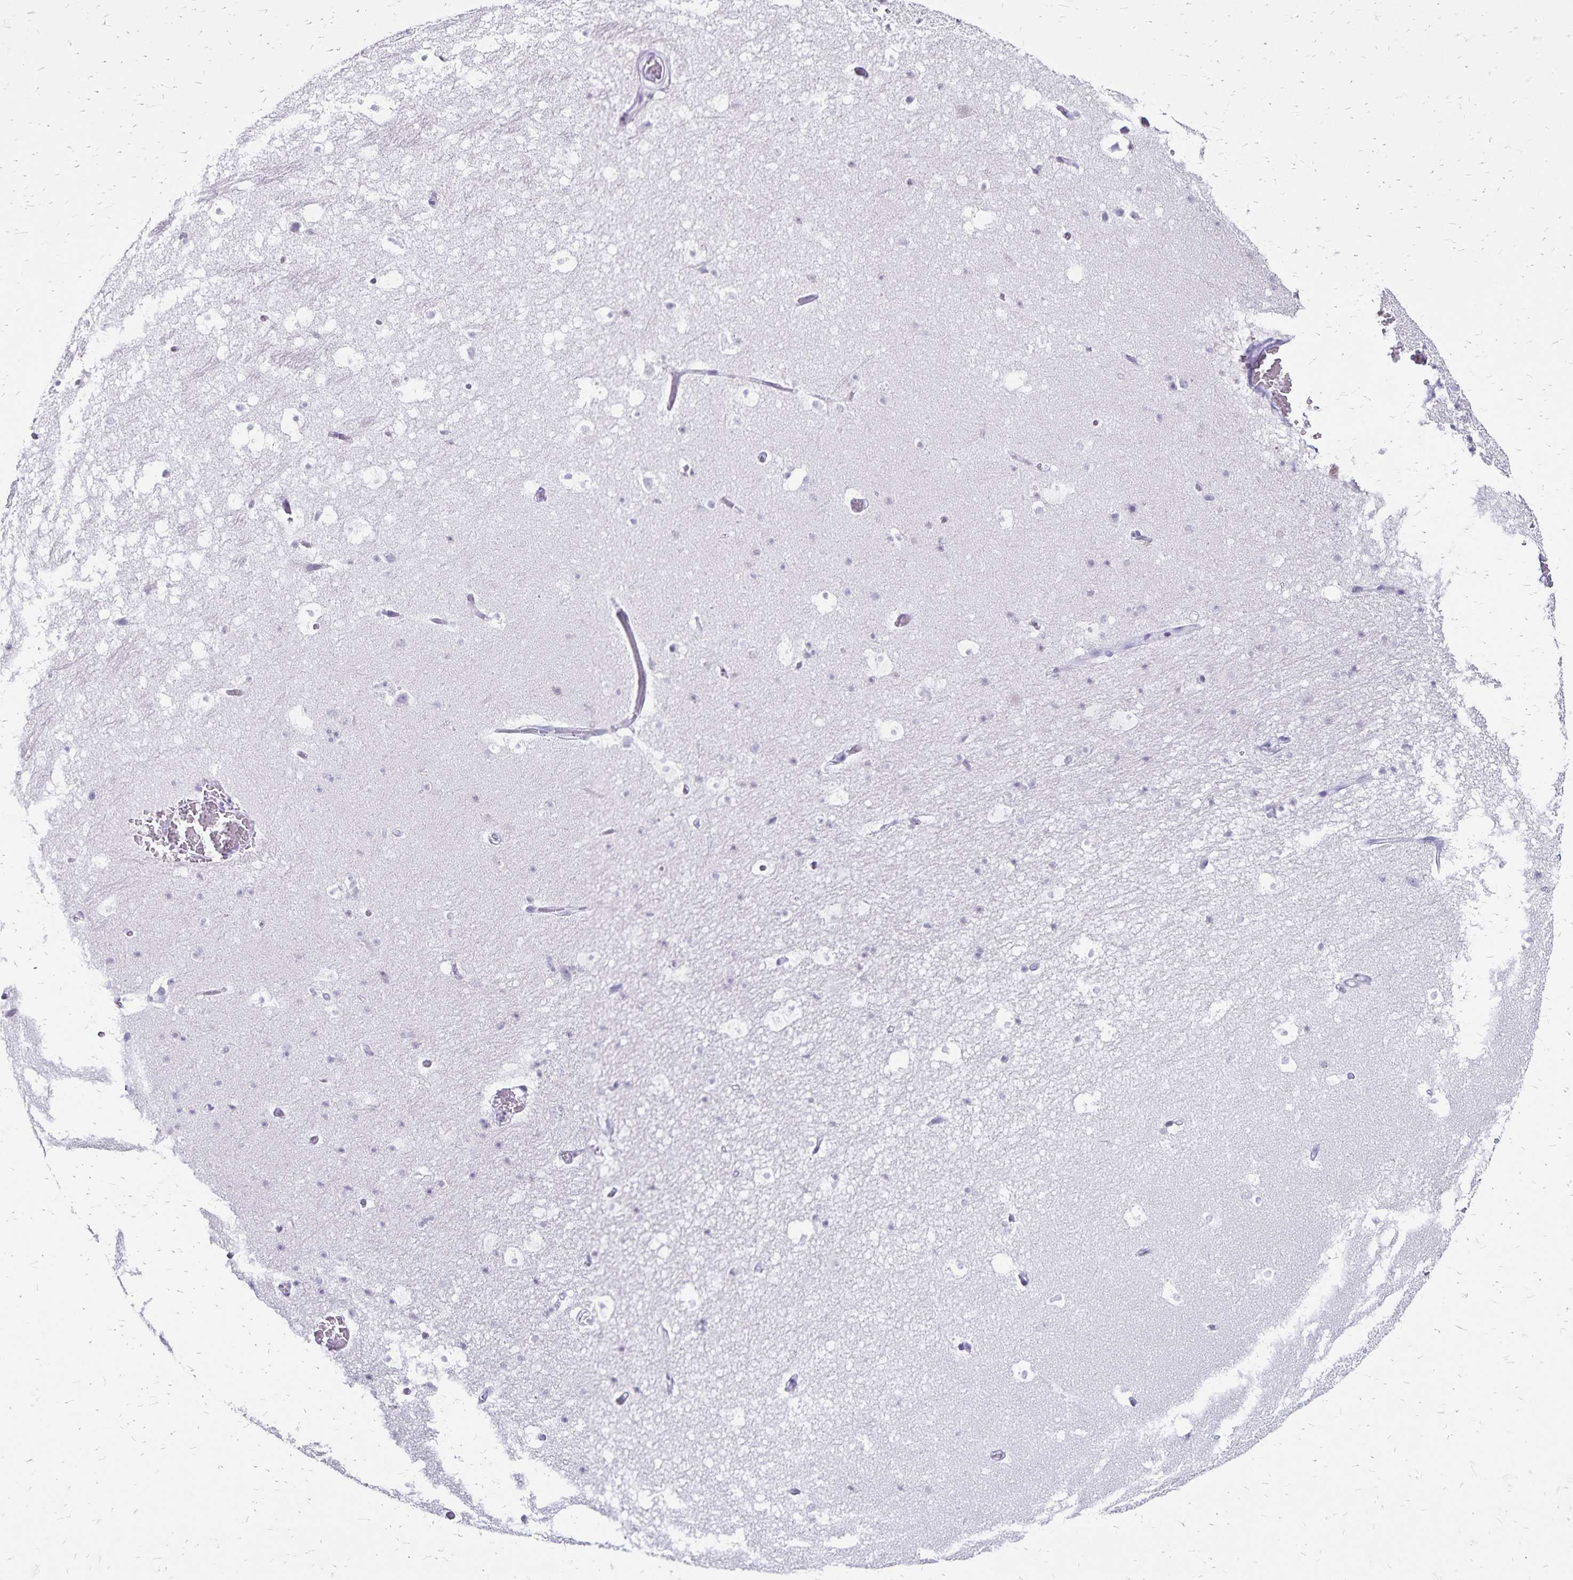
{"staining": {"intensity": "negative", "quantity": "none", "location": "none"}, "tissue": "hippocampus", "cell_type": "Glial cells", "image_type": "normal", "snomed": [{"axis": "morphology", "description": "Normal tissue, NOS"}, {"axis": "topography", "description": "Hippocampus"}], "caption": "Immunohistochemistry of benign hippocampus displays no expression in glial cells.", "gene": "IKZF1", "patient": {"sex": "male", "age": 26}}